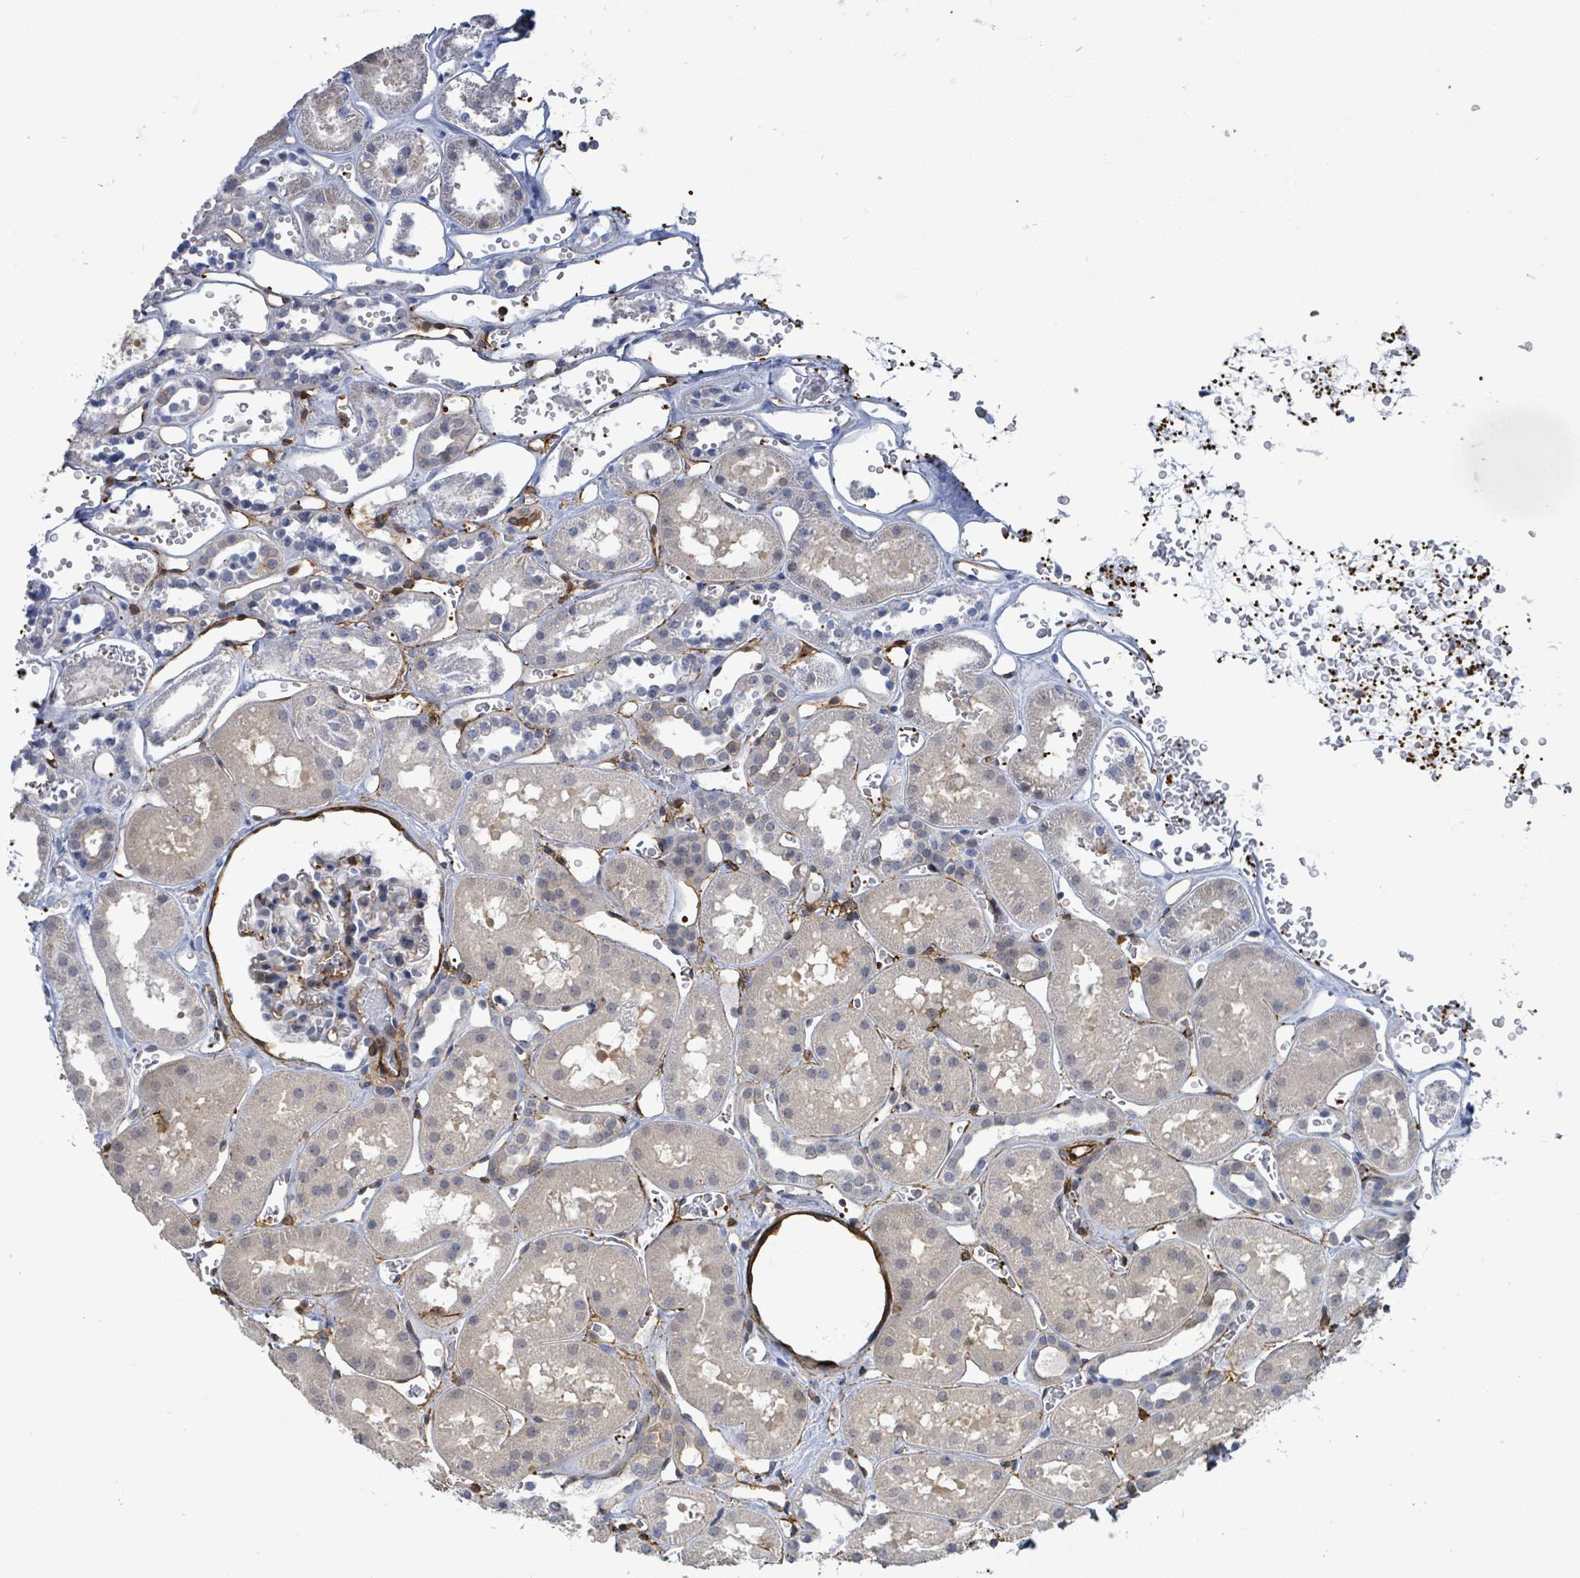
{"staining": {"intensity": "strong", "quantity": "<25%", "location": "cytoplasmic/membranous"}, "tissue": "kidney", "cell_type": "Cells in glomeruli", "image_type": "normal", "snomed": [{"axis": "morphology", "description": "Normal tissue, NOS"}, {"axis": "topography", "description": "Kidney"}], "caption": "Immunohistochemical staining of benign human kidney reveals <25% levels of strong cytoplasmic/membranous protein staining in about <25% of cells in glomeruli. (Brightfield microscopy of DAB IHC at high magnification).", "gene": "PRKRIP1", "patient": {"sex": "female", "age": 41}}